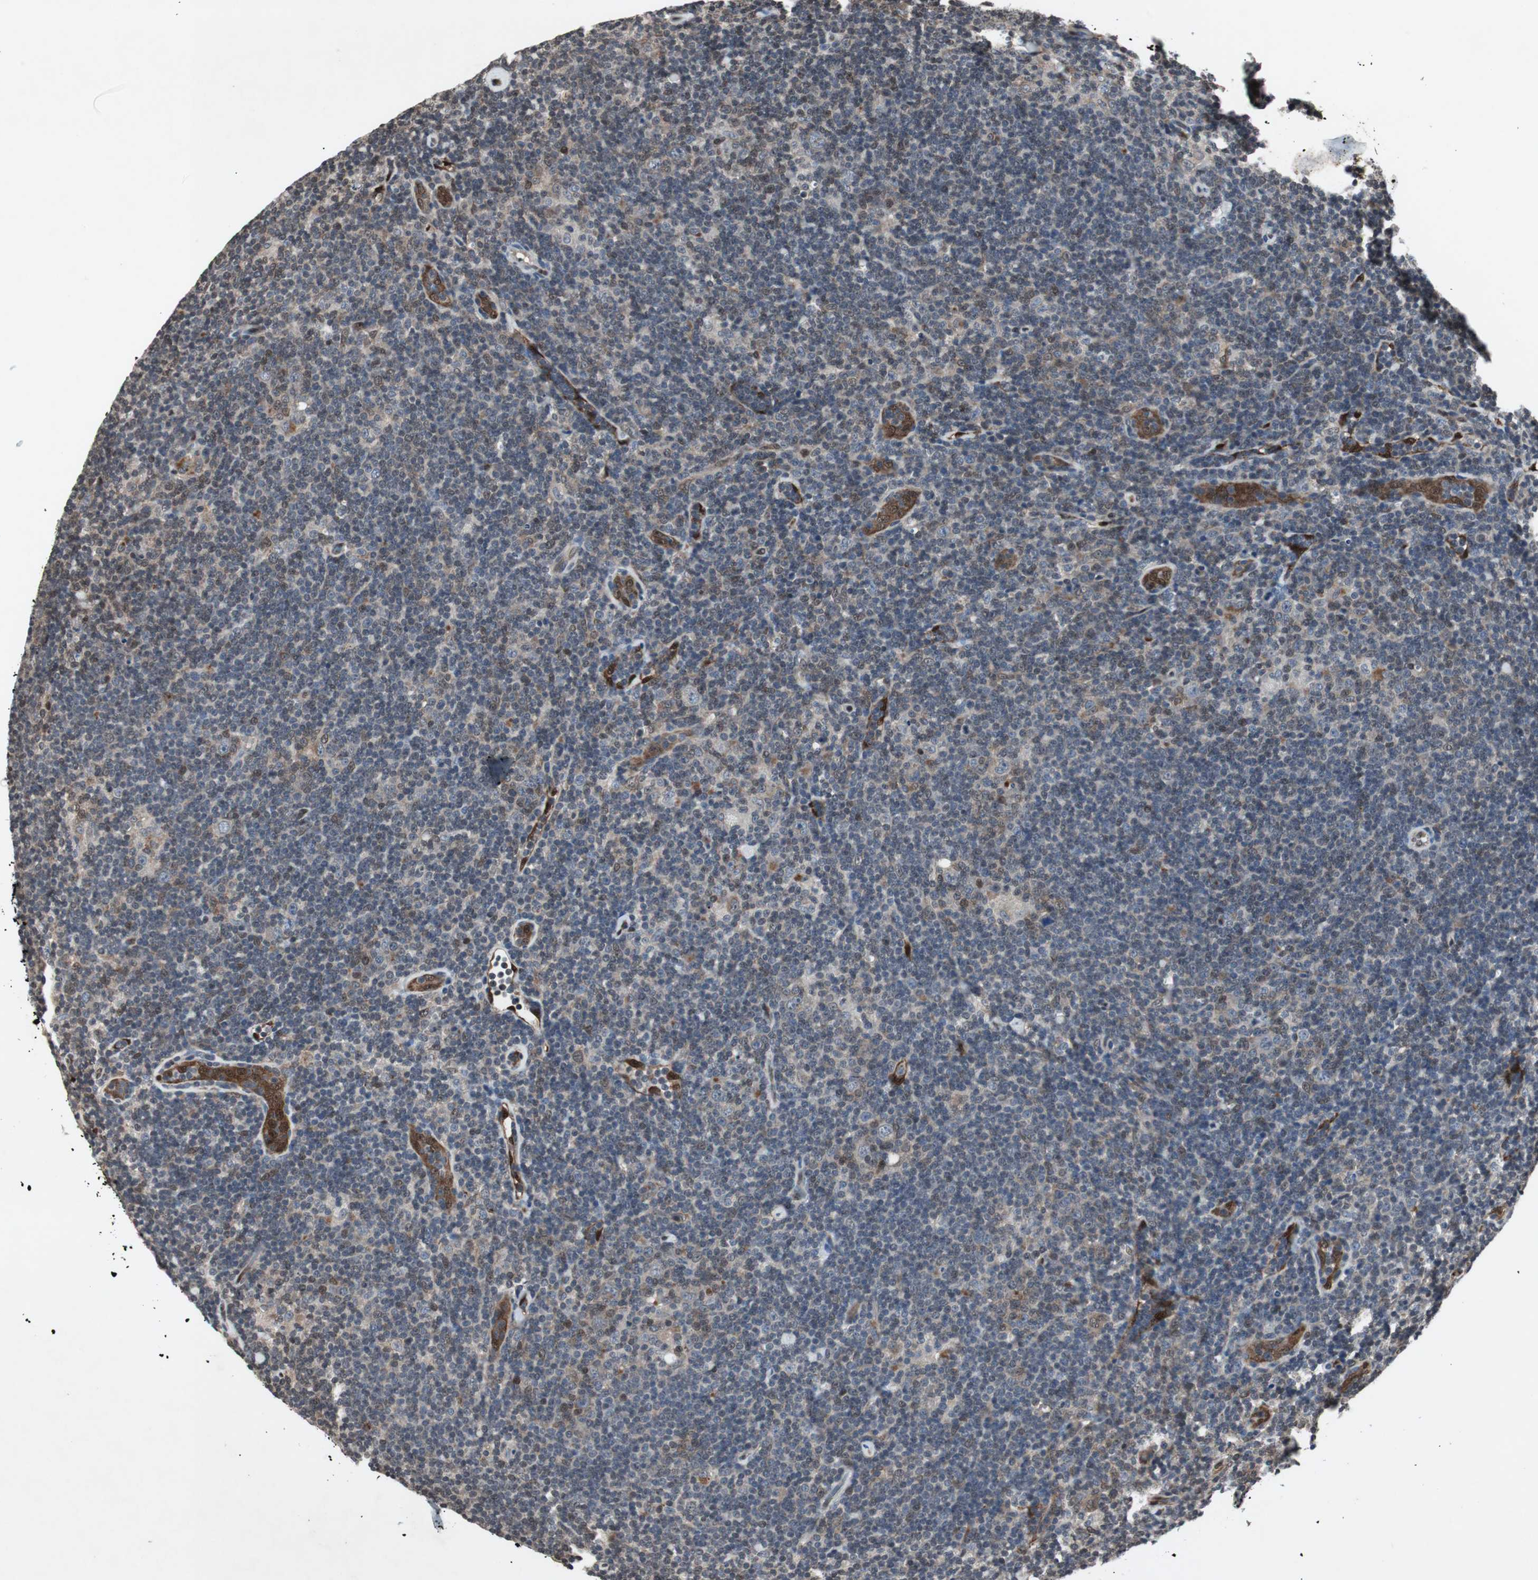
{"staining": {"intensity": "negative", "quantity": "none", "location": "none"}, "tissue": "lymphoma", "cell_type": "Tumor cells", "image_type": "cancer", "snomed": [{"axis": "morphology", "description": "Hodgkin's disease, NOS"}, {"axis": "topography", "description": "Lymph node"}], "caption": "IHC micrograph of neoplastic tissue: human lymphoma stained with DAB (3,3'-diaminobenzidine) shows no significant protein staining in tumor cells. Nuclei are stained in blue.", "gene": "SMAD1", "patient": {"sex": "female", "age": 57}}